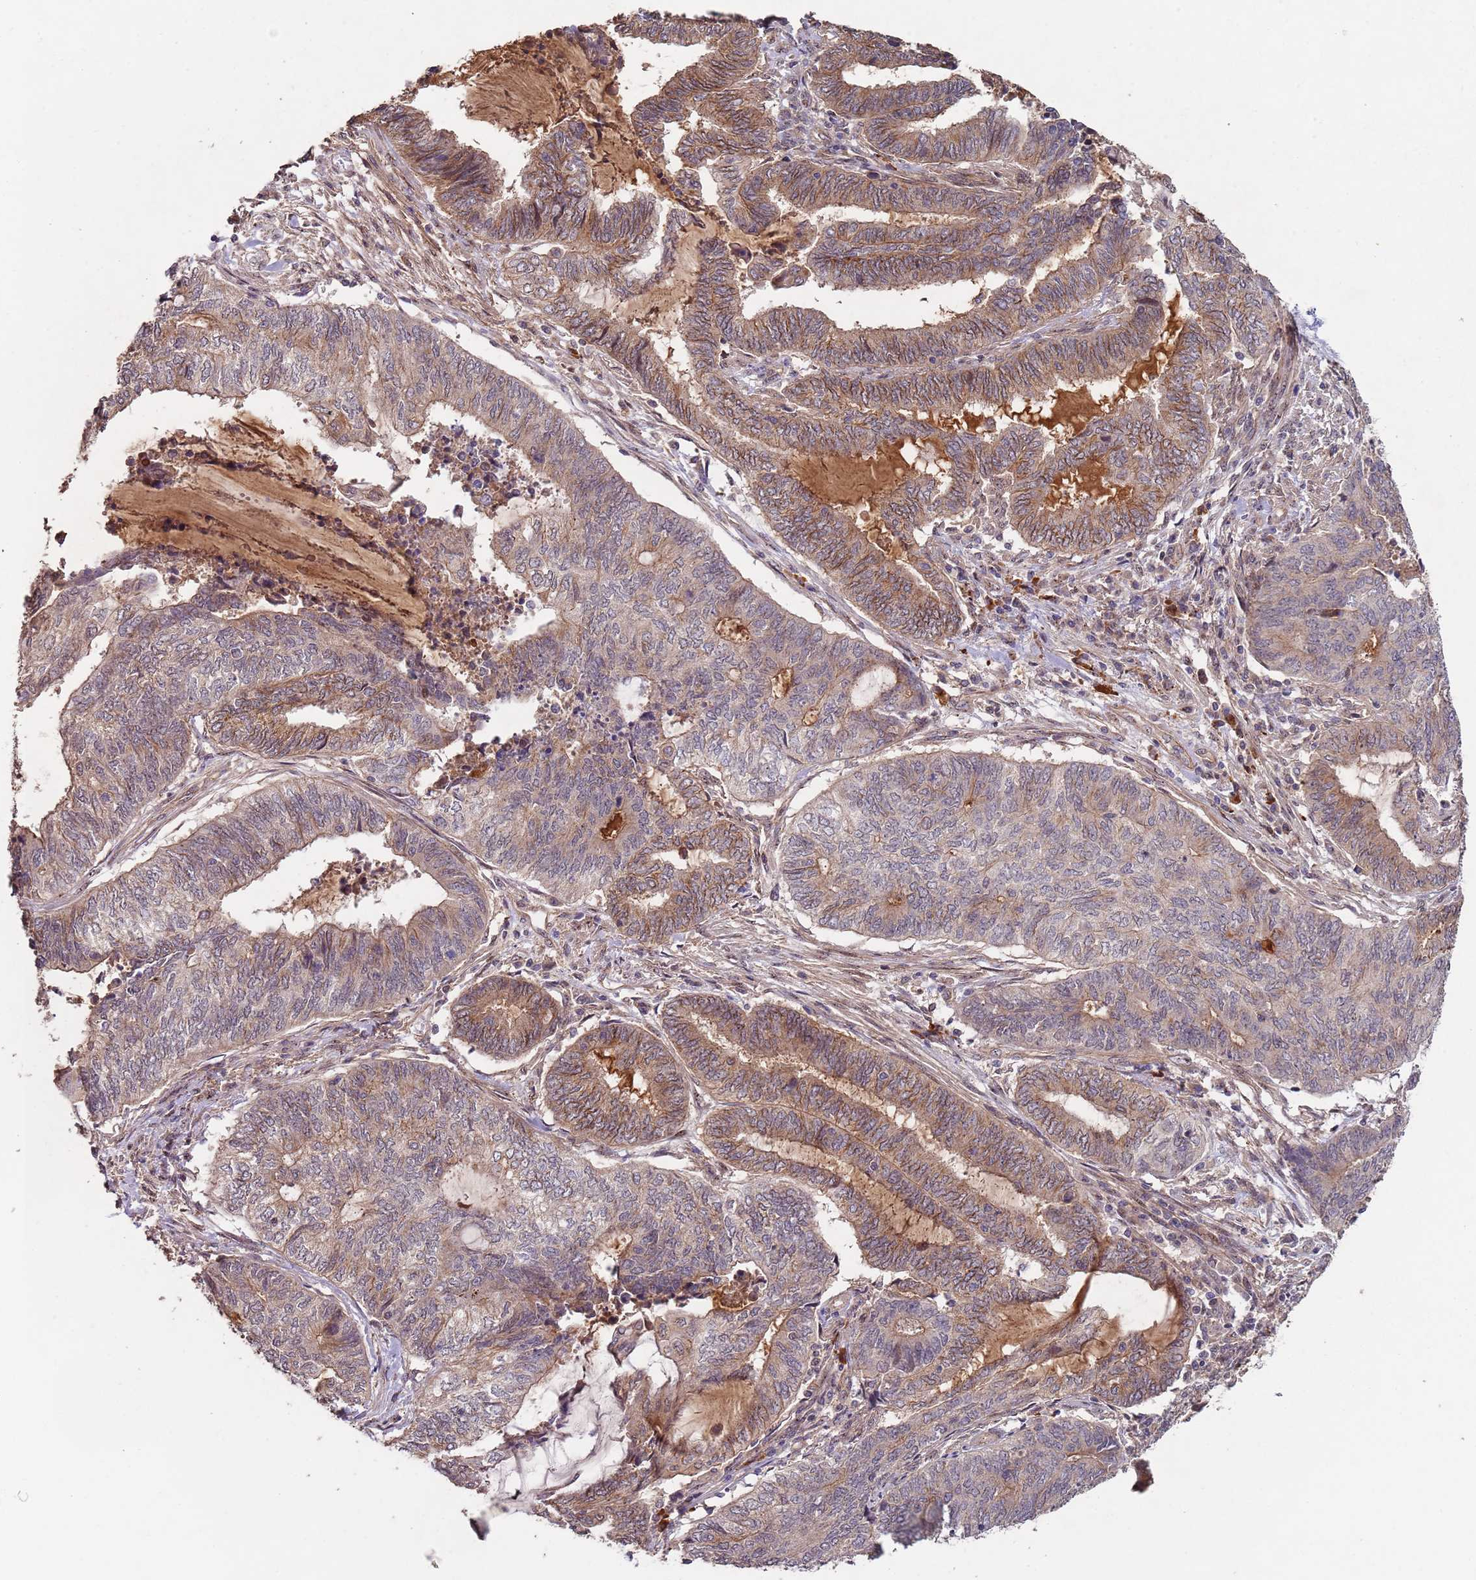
{"staining": {"intensity": "weak", "quantity": "25%-75%", "location": "cytoplasmic/membranous"}, "tissue": "endometrial cancer", "cell_type": "Tumor cells", "image_type": "cancer", "snomed": [{"axis": "morphology", "description": "Adenocarcinoma, NOS"}, {"axis": "topography", "description": "Uterus"}, {"axis": "topography", "description": "Endometrium"}], "caption": "Human endometrial cancer stained with a protein marker displays weak staining in tumor cells.", "gene": "KANSL1L", "patient": {"sex": "female", "age": 70}}